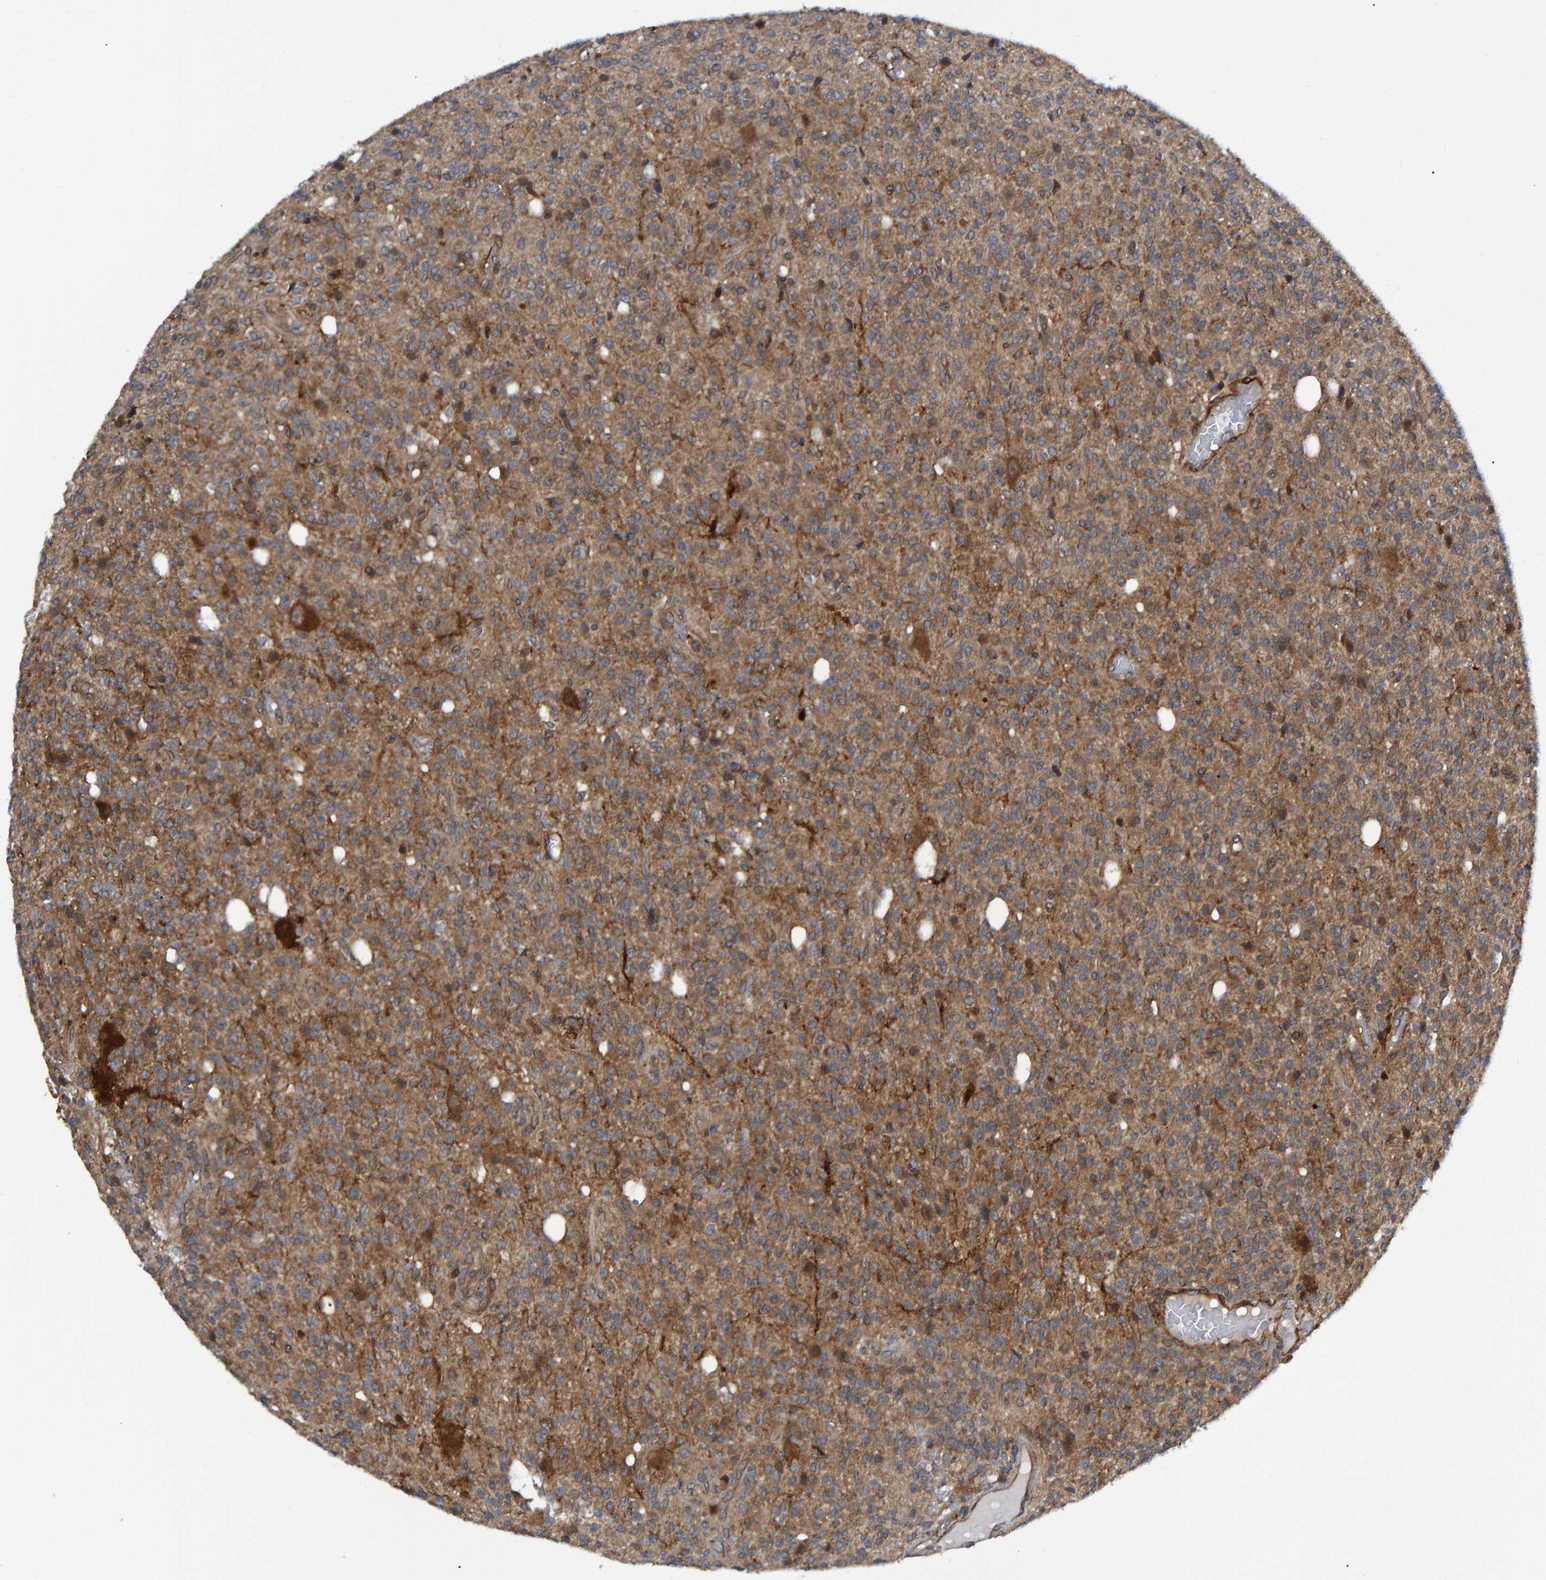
{"staining": {"intensity": "moderate", "quantity": ">75%", "location": "cytoplasmic/membranous"}, "tissue": "glioma", "cell_type": "Tumor cells", "image_type": "cancer", "snomed": [{"axis": "morphology", "description": "Glioma, malignant, High grade"}, {"axis": "topography", "description": "Brain"}], "caption": "About >75% of tumor cells in human glioma exhibit moderate cytoplasmic/membranous protein staining as visualized by brown immunohistochemical staining.", "gene": "ATP6V1H", "patient": {"sex": "male", "age": 34}}